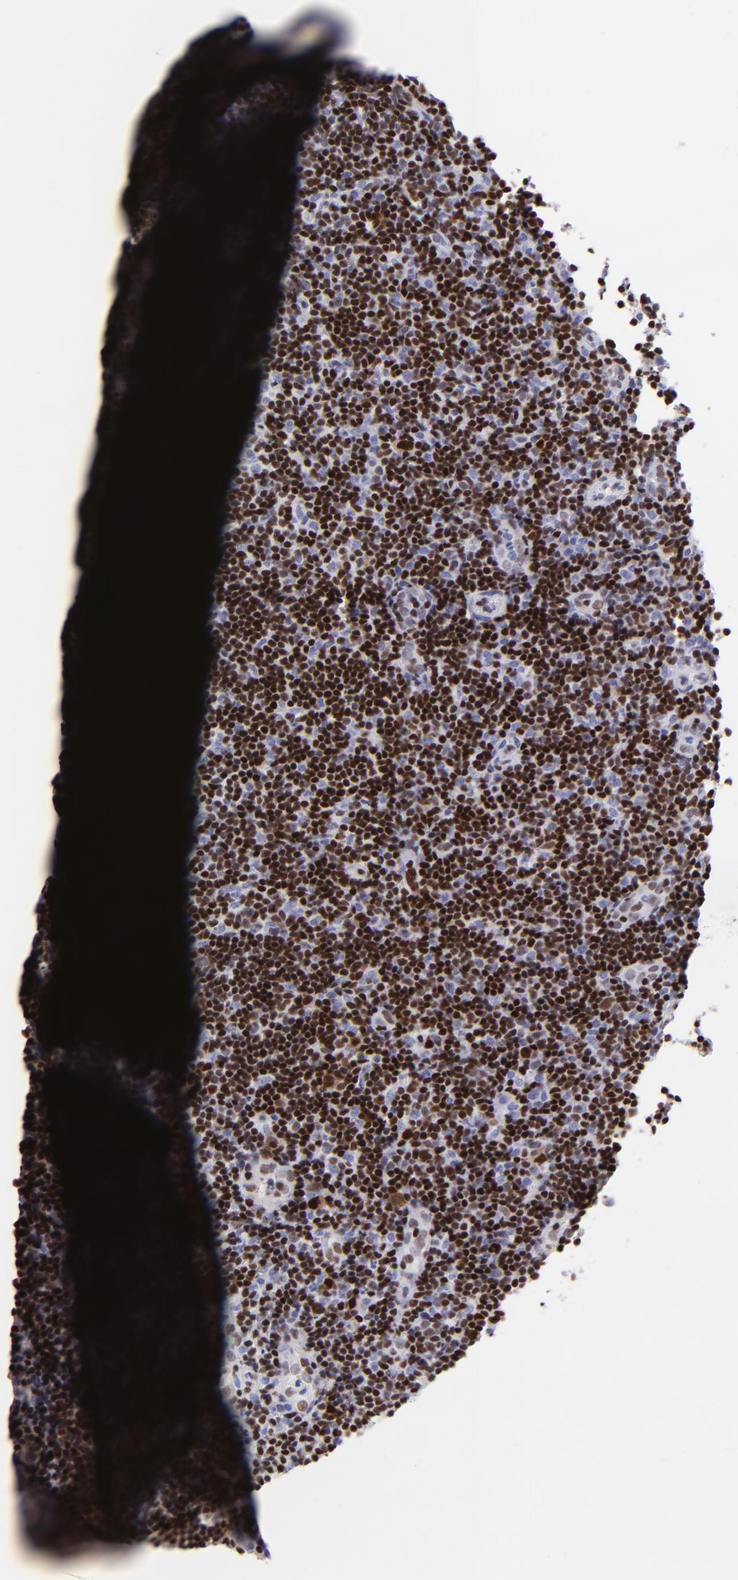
{"staining": {"intensity": "strong", "quantity": ">75%", "location": "nuclear"}, "tissue": "tonsil", "cell_type": "Germinal center cells", "image_type": "normal", "snomed": [{"axis": "morphology", "description": "Normal tissue, NOS"}, {"axis": "topography", "description": "Tonsil"}], "caption": "The image demonstrates a brown stain indicating the presence of a protein in the nuclear of germinal center cells in tonsil. The staining was performed using DAB (3,3'-diaminobenzidine) to visualize the protein expression in brown, while the nuclei were stained in blue with hematoxylin (Magnification: 20x).", "gene": "ETS1", "patient": {"sex": "female", "age": 40}}